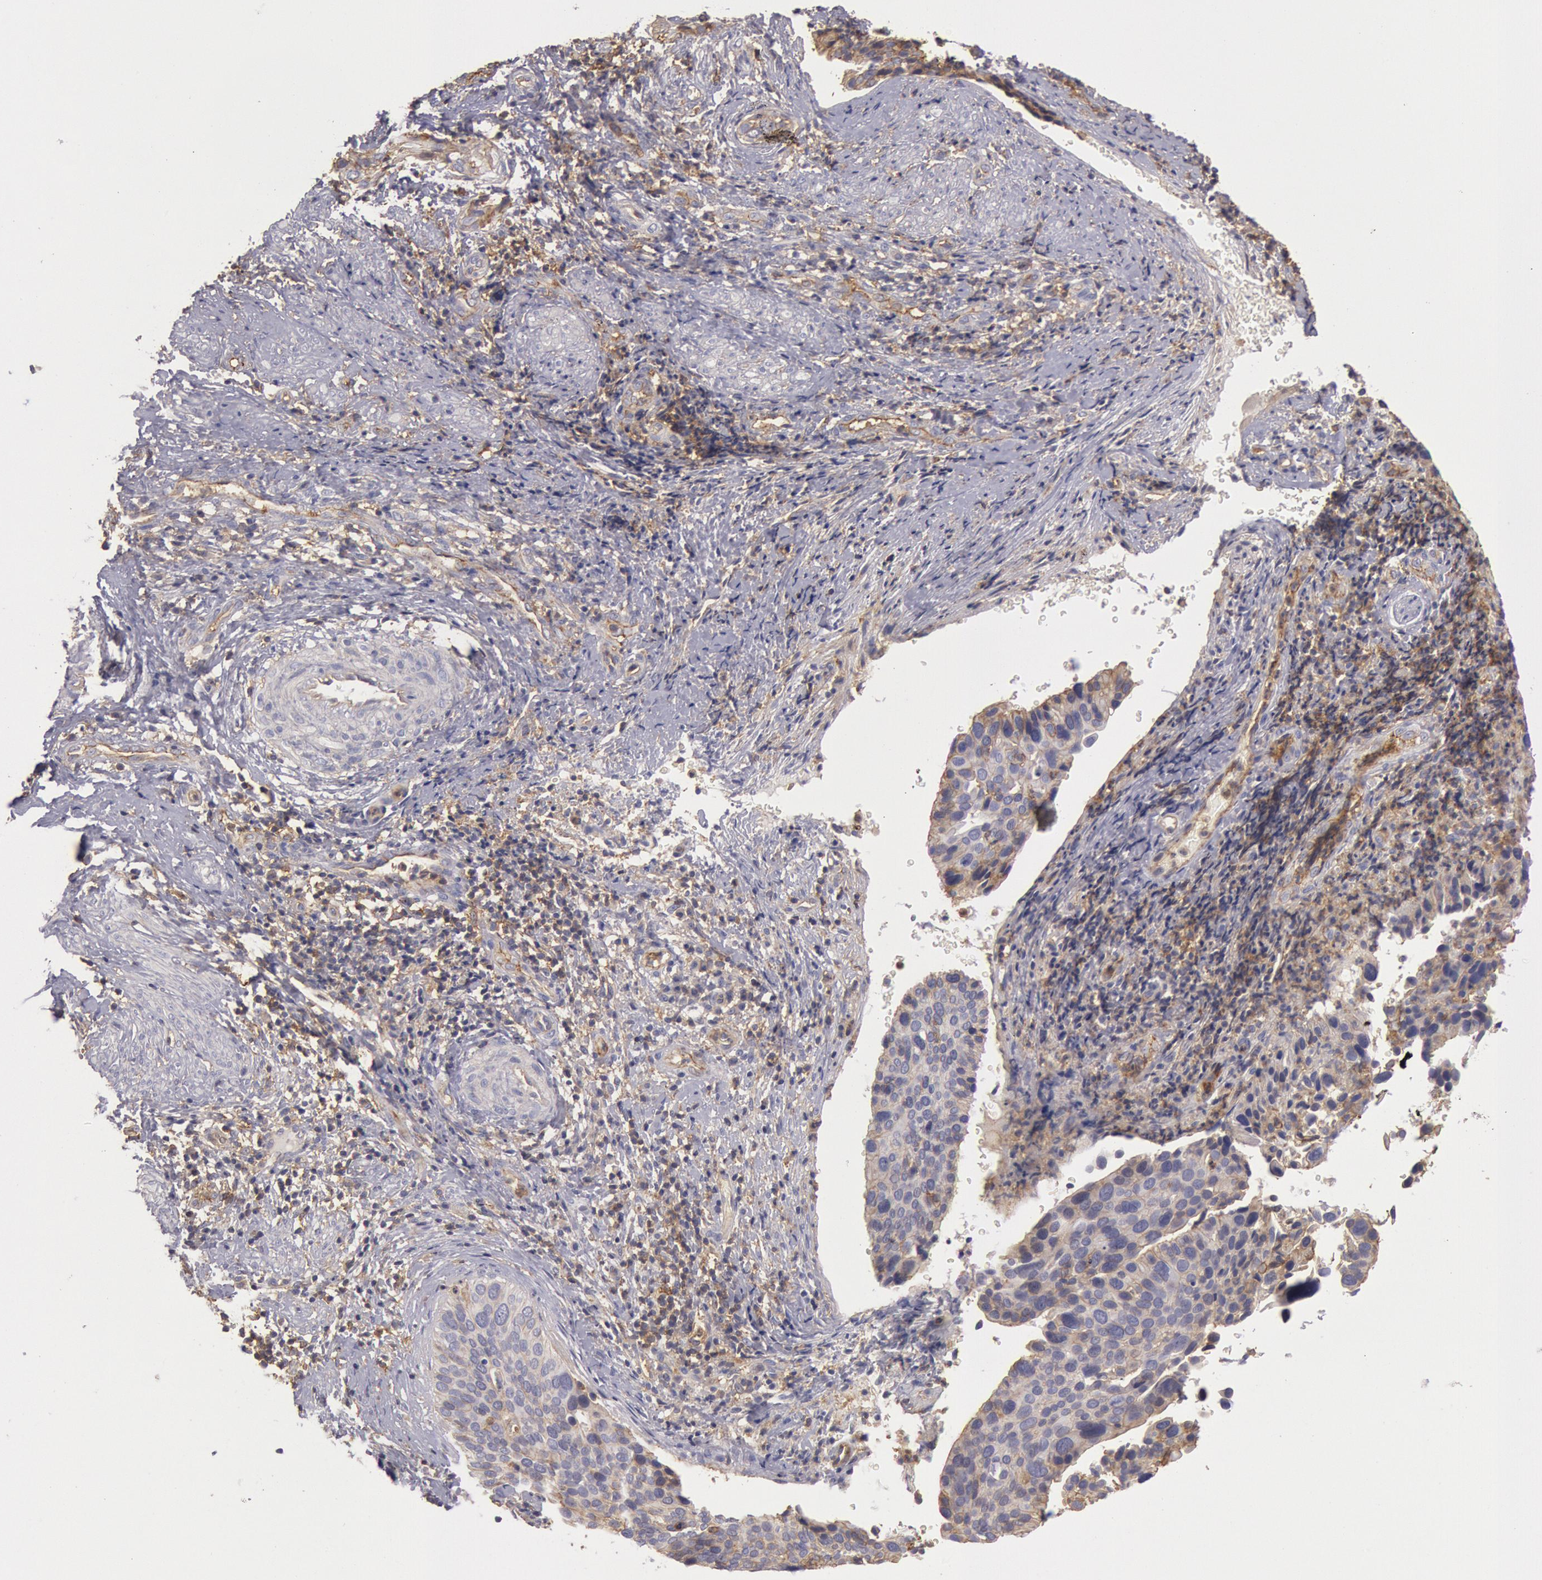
{"staining": {"intensity": "moderate", "quantity": "25%-75%", "location": "cytoplasmic/membranous"}, "tissue": "cervical cancer", "cell_type": "Tumor cells", "image_type": "cancer", "snomed": [{"axis": "morphology", "description": "Squamous cell carcinoma, NOS"}, {"axis": "topography", "description": "Cervix"}], "caption": "Immunohistochemistry (IHC) image of human cervical cancer (squamous cell carcinoma) stained for a protein (brown), which shows medium levels of moderate cytoplasmic/membranous expression in approximately 25%-75% of tumor cells.", "gene": "SNAP23", "patient": {"sex": "female", "age": 31}}